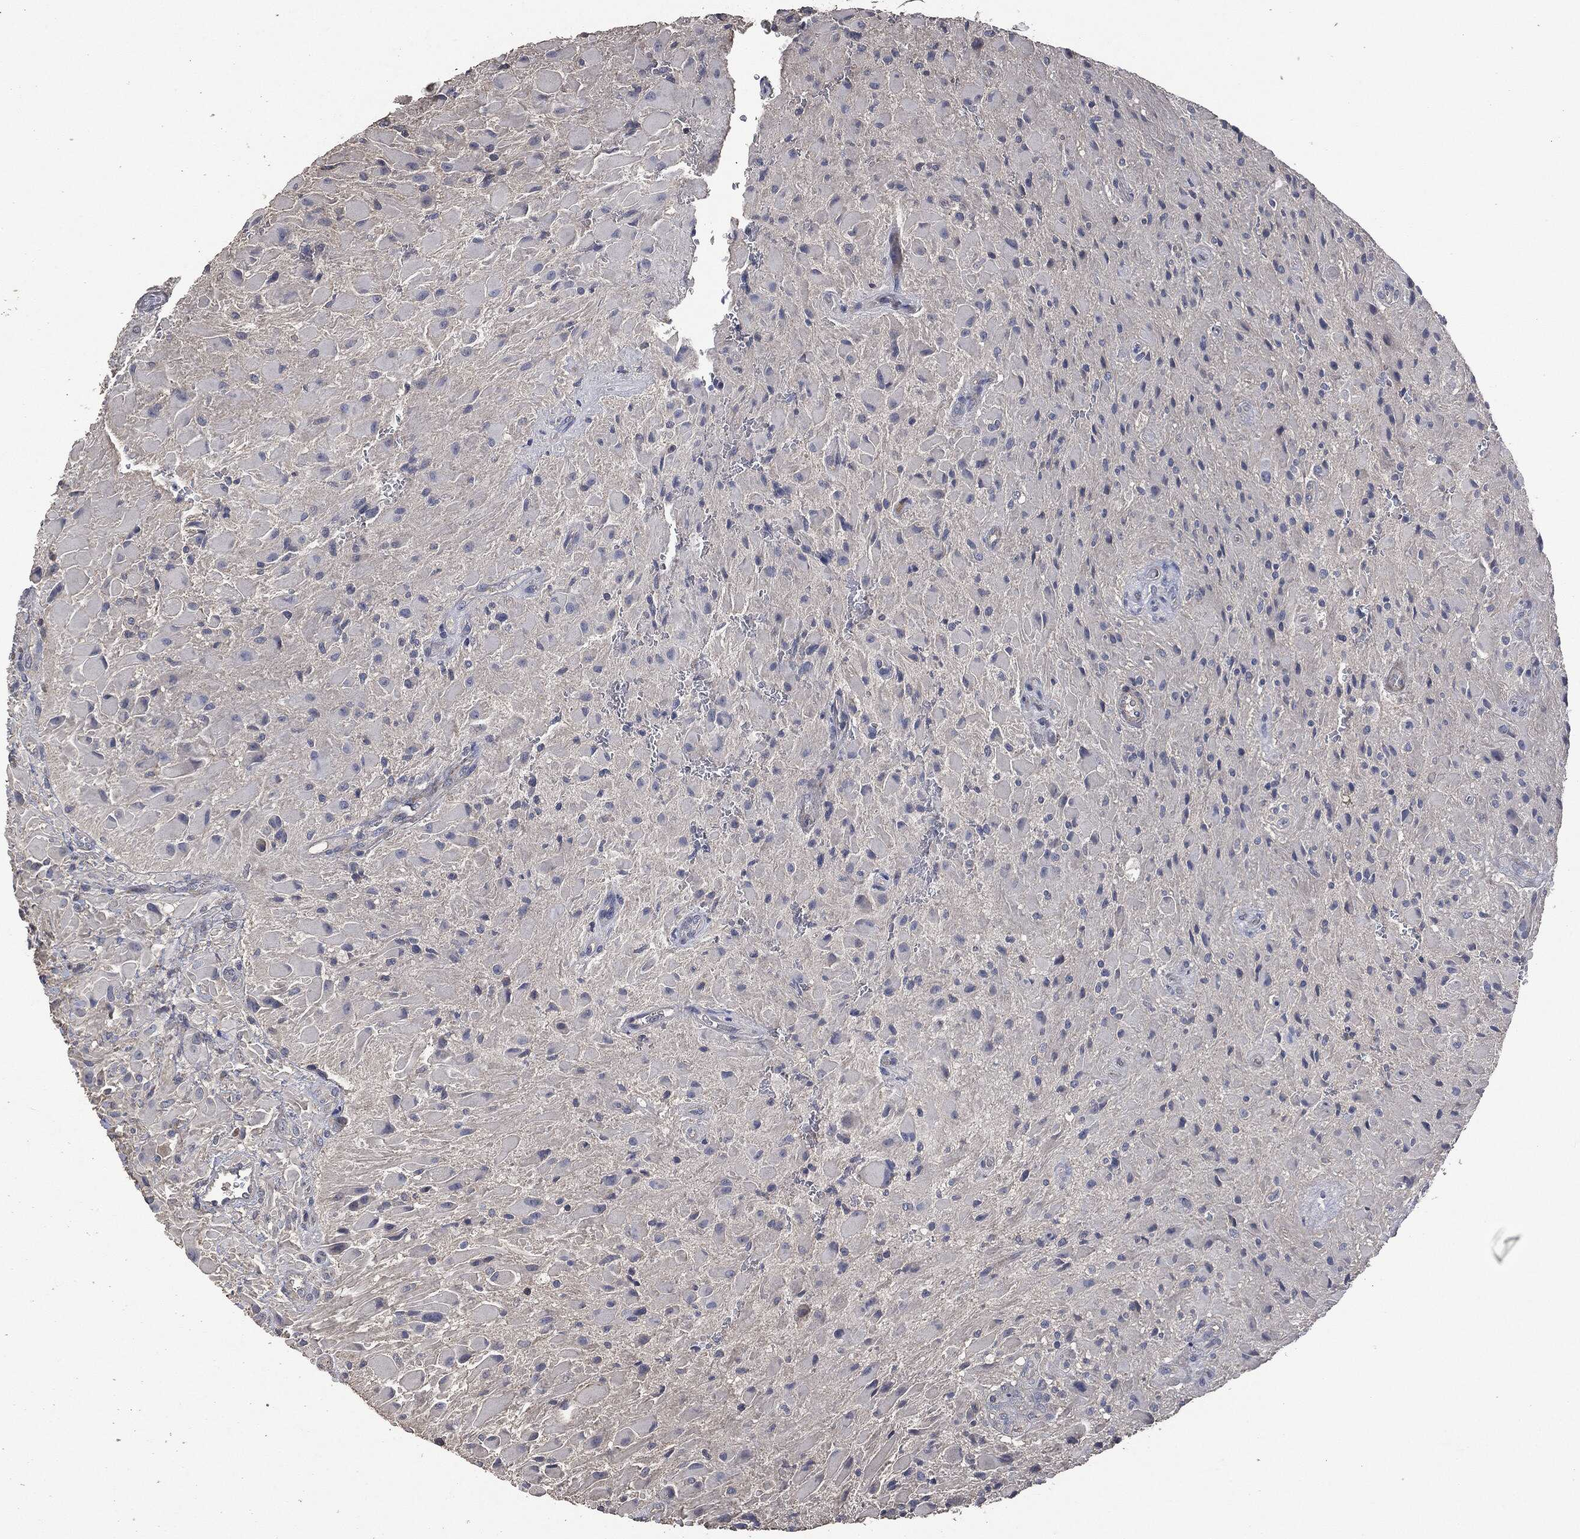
{"staining": {"intensity": "negative", "quantity": "none", "location": "none"}, "tissue": "glioma", "cell_type": "Tumor cells", "image_type": "cancer", "snomed": [{"axis": "morphology", "description": "Glioma, malignant, High grade"}, {"axis": "topography", "description": "Cerebral cortex"}], "caption": "There is no significant expression in tumor cells of malignant glioma (high-grade).", "gene": "MSLN", "patient": {"sex": "male", "age": 35}}